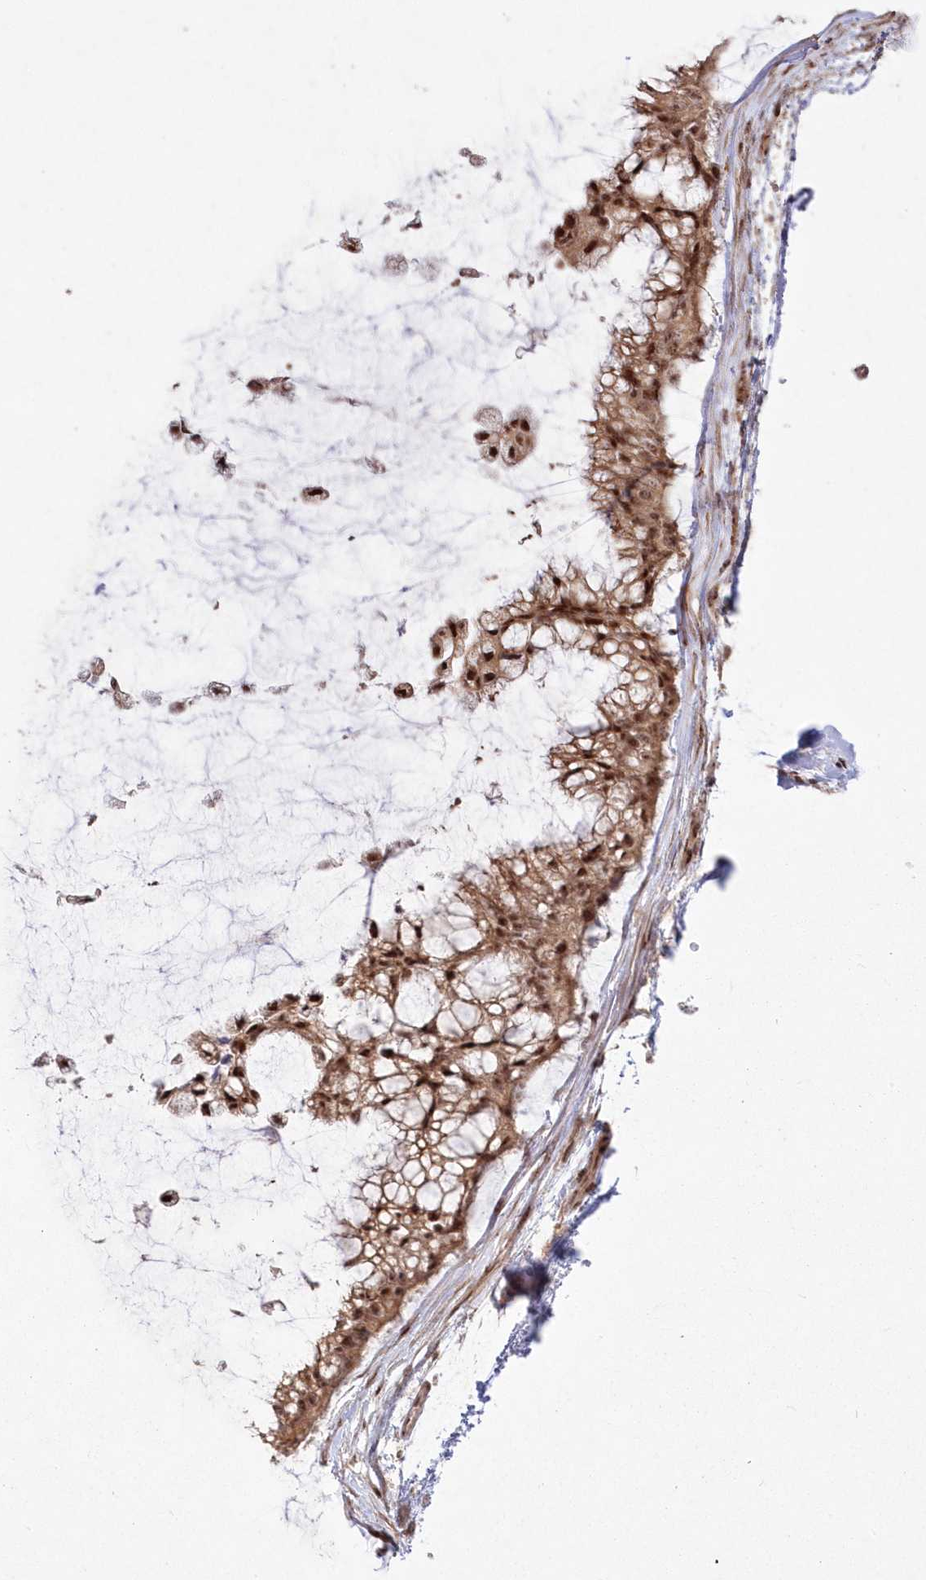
{"staining": {"intensity": "moderate", "quantity": ">75%", "location": "nuclear"}, "tissue": "ovarian cancer", "cell_type": "Tumor cells", "image_type": "cancer", "snomed": [{"axis": "morphology", "description": "Cystadenocarcinoma, mucinous, NOS"}, {"axis": "topography", "description": "Ovary"}], "caption": "Ovarian cancer was stained to show a protein in brown. There is medium levels of moderate nuclear positivity in about >75% of tumor cells.", "gene": "WBP1L", "patient": {"sex": "female", "age": 39}}